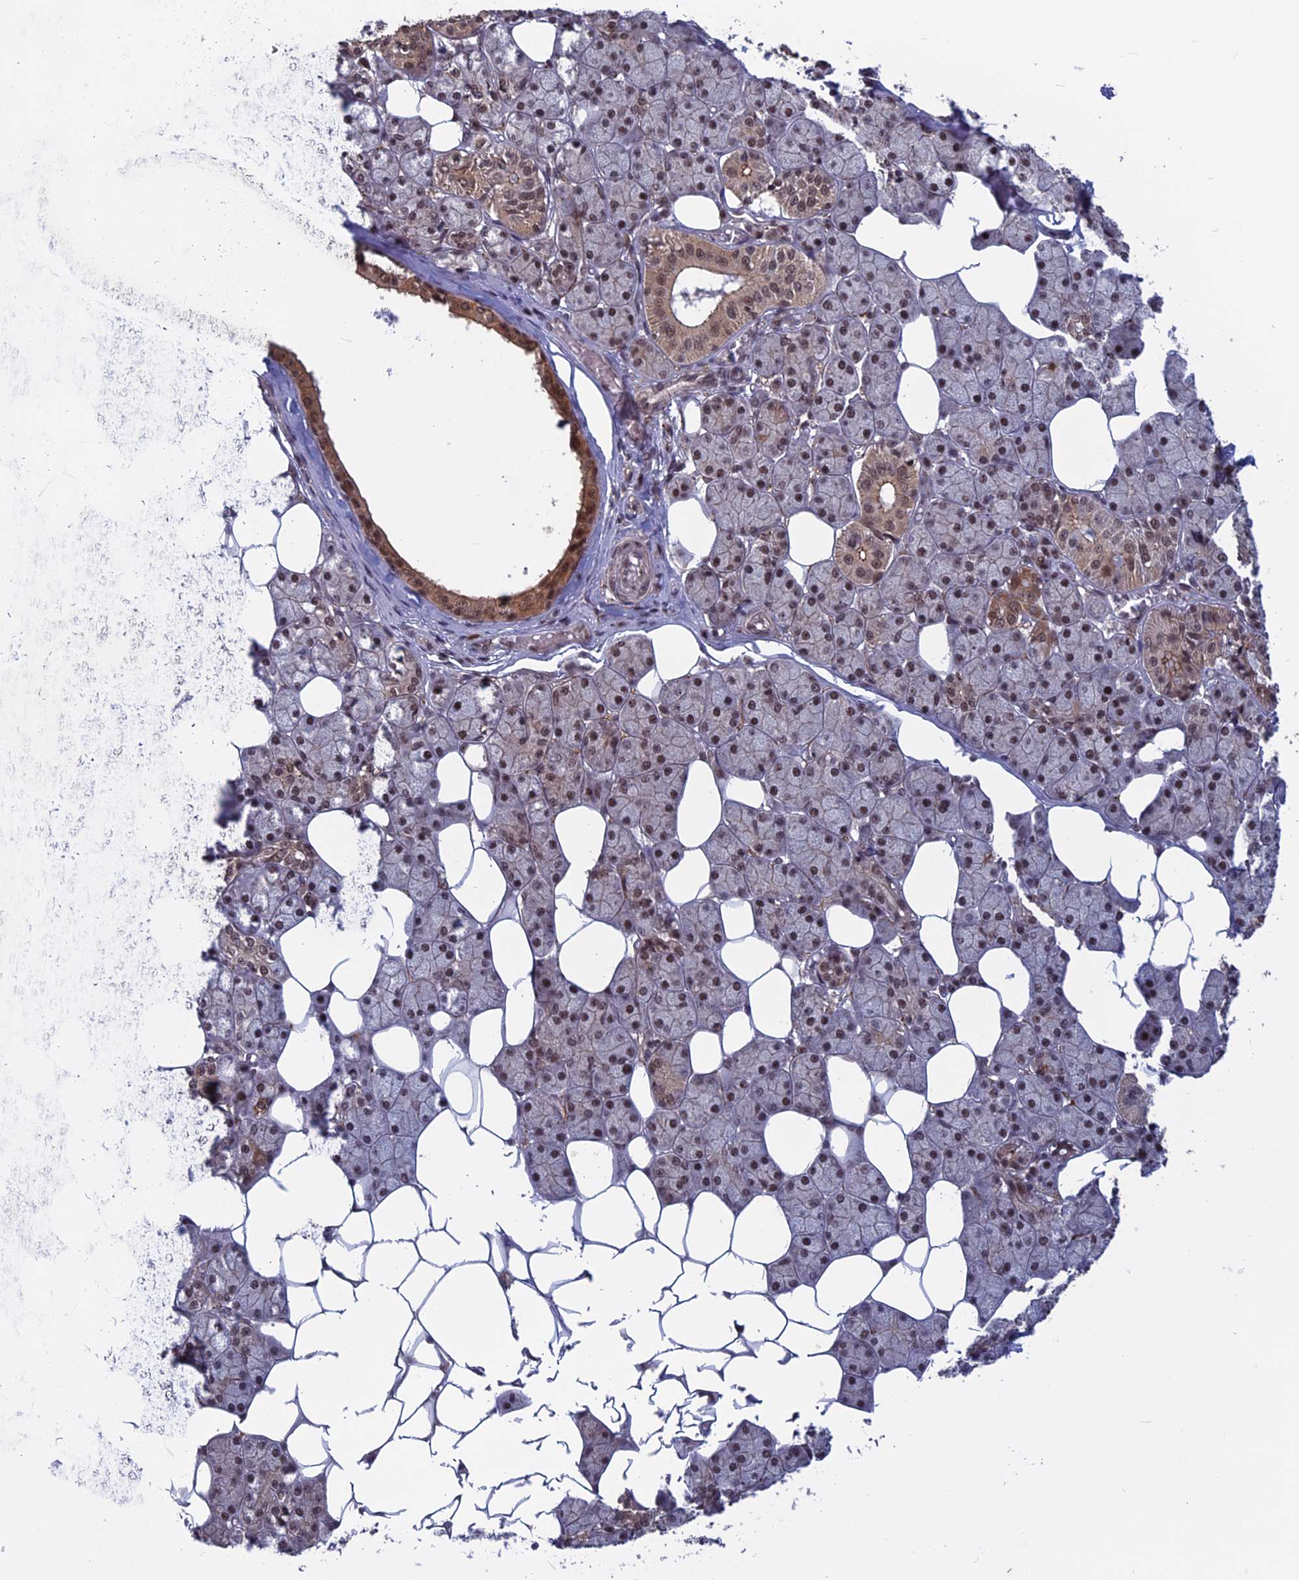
{"staining": {"intensity": "moderate", "quantity": ">75%", "location": "cytoplasmic/membranous,nuclear"}, "tissue": "salivary gland", "cell_type": "Glandular cells", "image_type": "normal", "snomed": [{"axis": "morphology", "description": "Normal tissue, NOS"}, {"axis": "topography", "description": "Salivary gland"}], "caption": "IHC of unremarkable salivary gland displays medium levels of moderate cytoplasmic/membranous,nuclear staining in about >75% of glandular cells.", "gene": "CACTIN", "patient": {"sex": "female", "age": 33}}